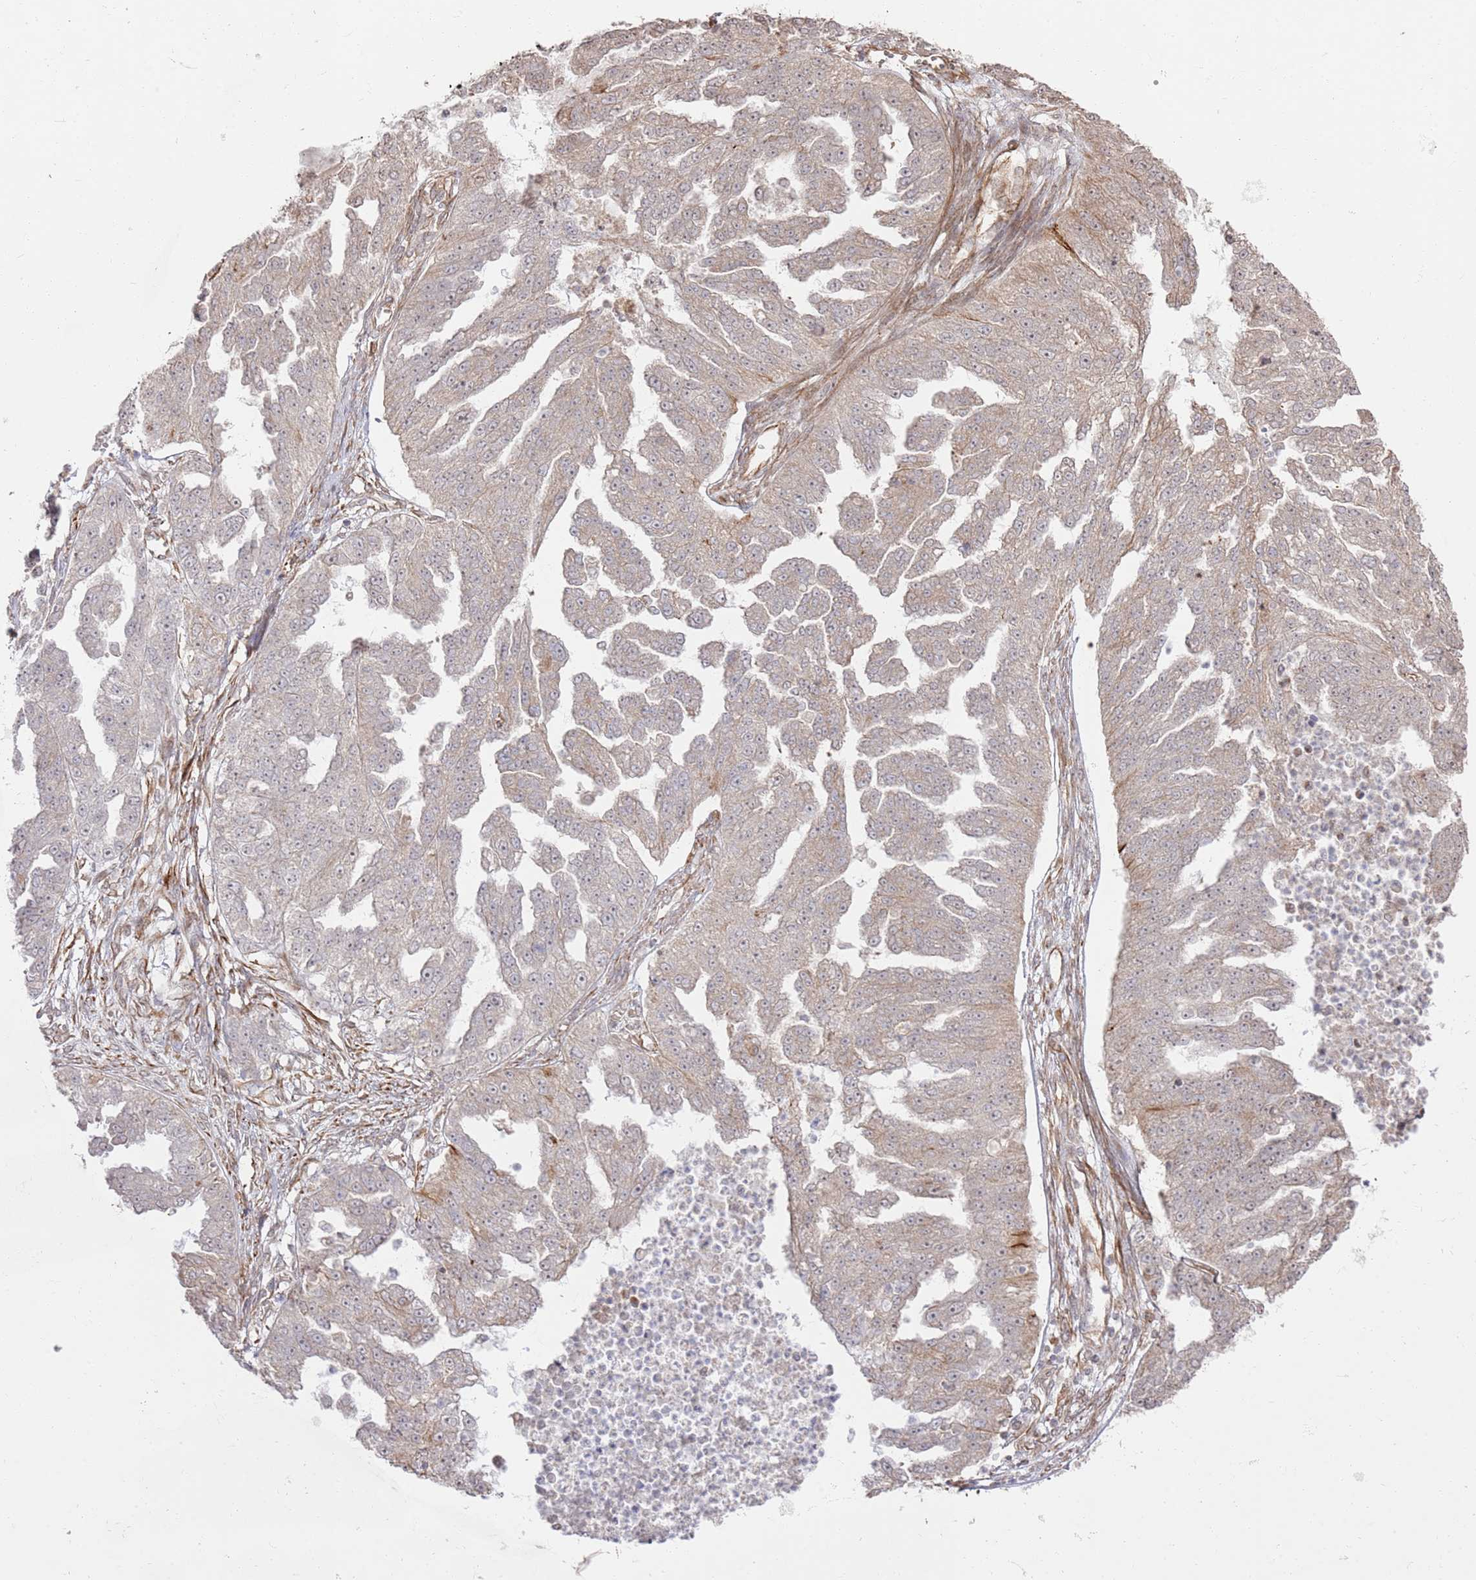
{"staining": {"intensity": "weak", "quantity": "25%-75%", "location": "cytoplasmic/membranous"}, "tissue": "ovarian cancer", "cell_type": "Tumor cells", "image_type": "cancer", "snomed": [{"axis": "morphology", "description": "Cystadenocarcinoma, serous, NOS"}, {"axis": "topography", "description": "Ovary"}], "caption": "Weak cytoplasmic/membranous protein staining is identified in about 25%-75% of tumor cells in ovarian serous cystadenocarcinoma. The staining was performed using DAB to visualize the protein expression in brown, while the nuclei were stained in blue with hematoxylin (Magnification: 20x).", "gene": "PHF21A", "patient": {"sex": "female", "age": 58}}